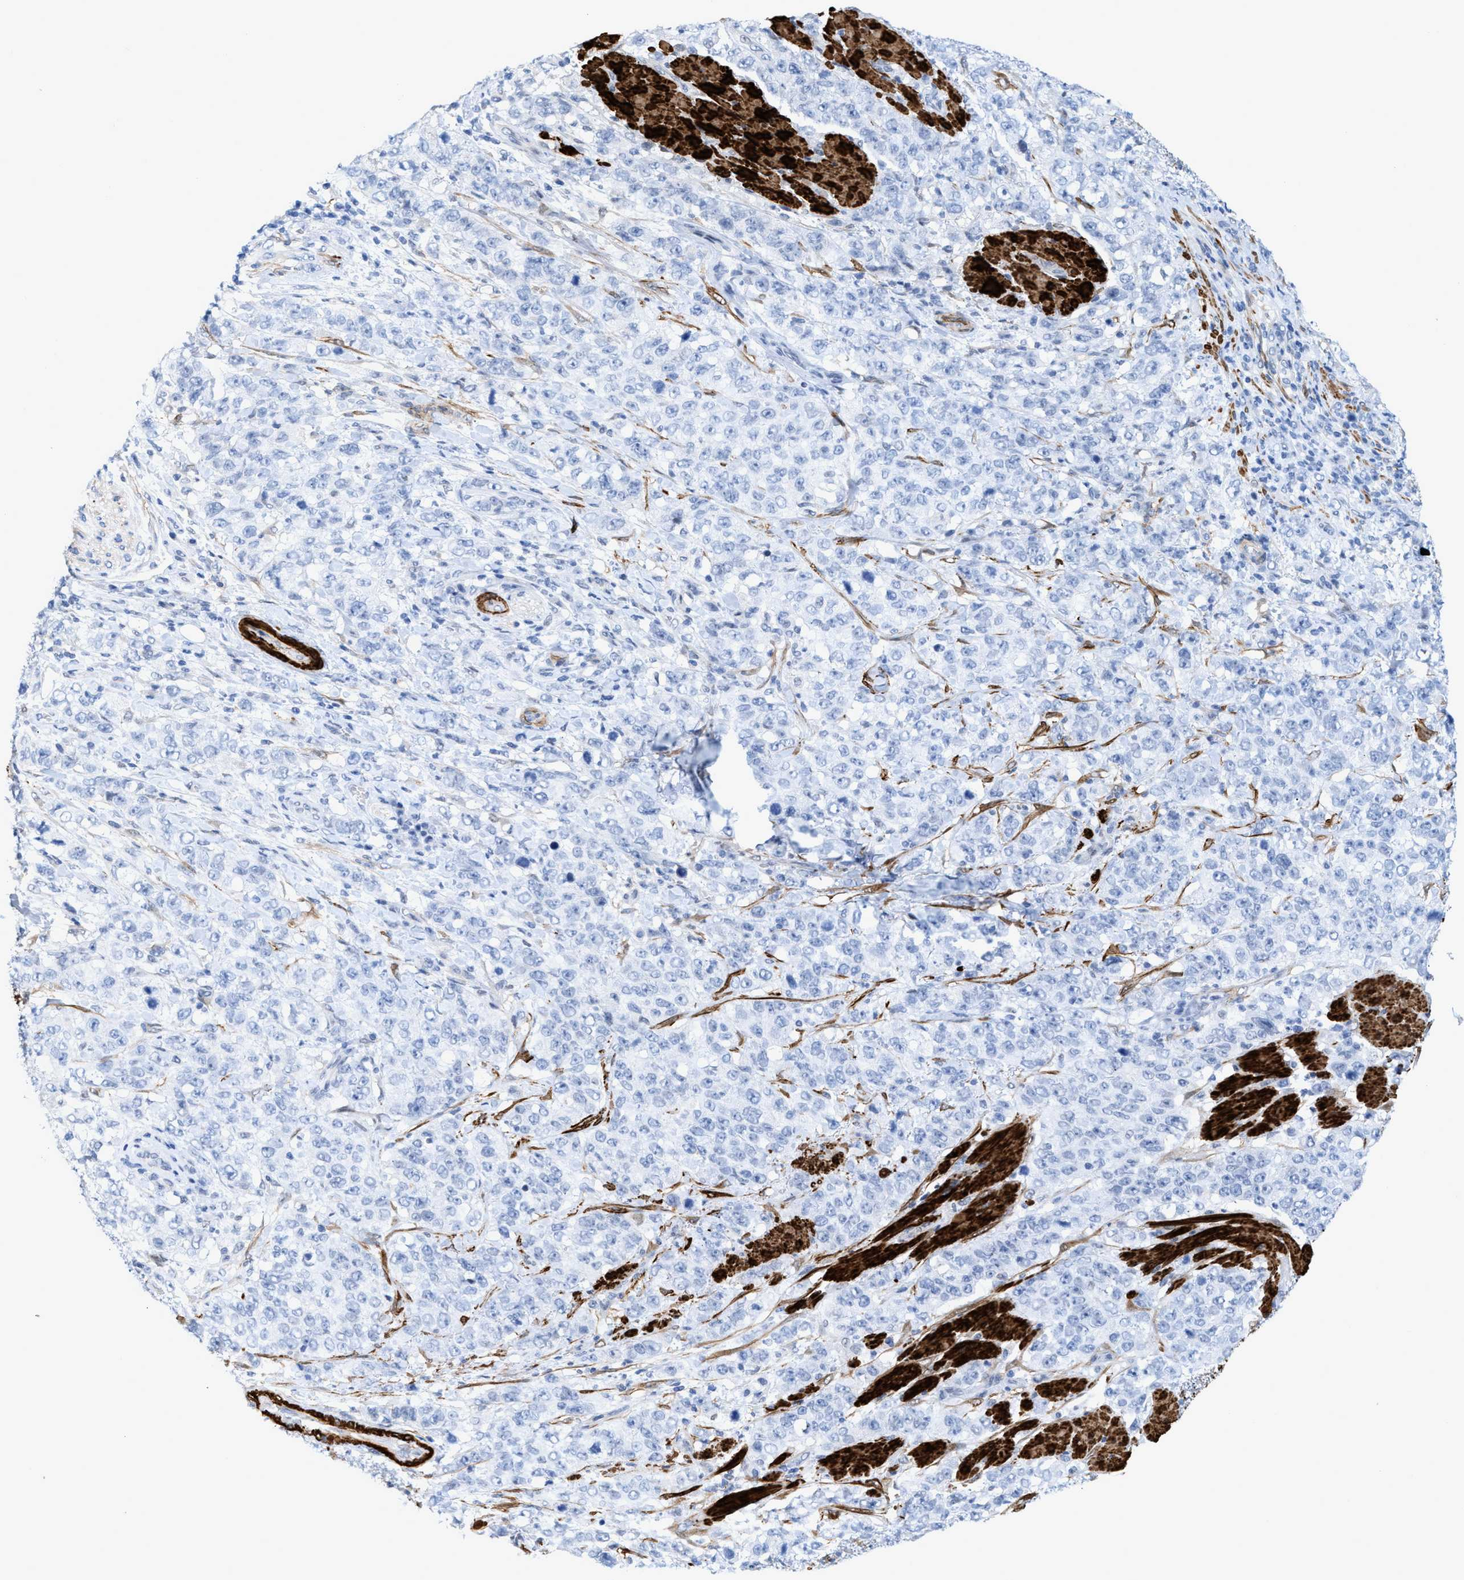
{"staining": {"intensity": "negative", "quantity": "none", "location": "none"}, "tissue": "stomach cancer", "cell_type": "Tumor cells", "image_type": "cancer", "snomed": [{"axis": "morphology", "description": "Adenocarcinoma, NOS"}, {"axis": "topography", "description": "Stomach"}], "caption": "Immunohistochemistry image of stomach cancer (adenocarcinoma) stained for a protein (brown), which demonstrates no positivity in tumor cells.", "gene": "TAGLN", "patient": {"sex": "male", "age": 48}}